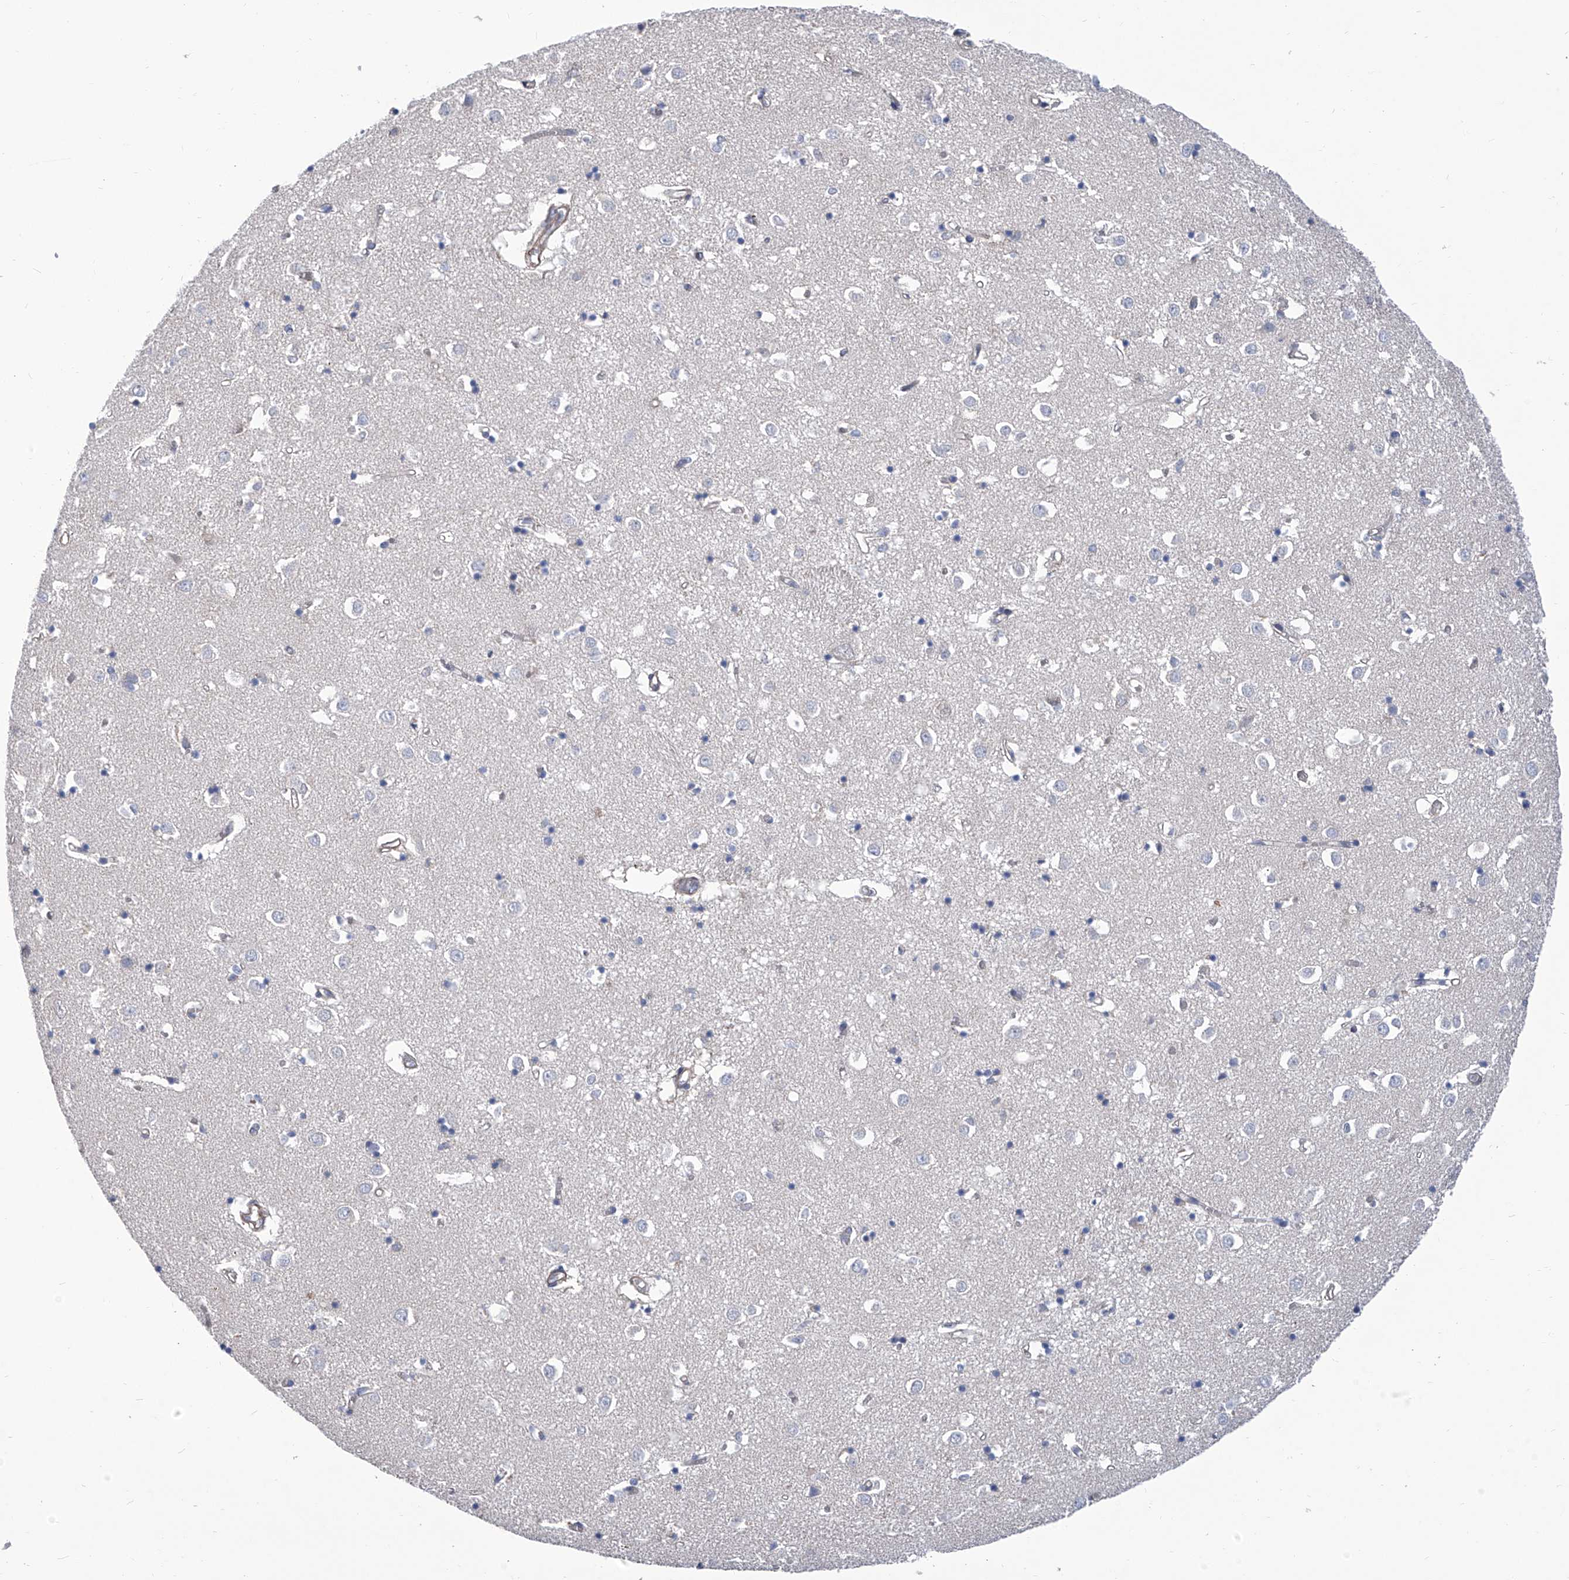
{"staining": {"intensity": "negative", "quantity": "none", "location": "none"}, "tissue": "caudate", "cell_type": "Glial cells", "image_type": "normal", "snomed": [{"axis": "morphology", "description": "Normal tissue, NOS"}, {"axis": "topography", "description": "Lateral ventricle wall"}], "caption": "Immunohistochemistry micrograph of unremarkable caudate stained for a protein (brown), which shows no positivity in glial cells.", "gene": "SMS", "patient": {"sex": "male", "age": 70}}